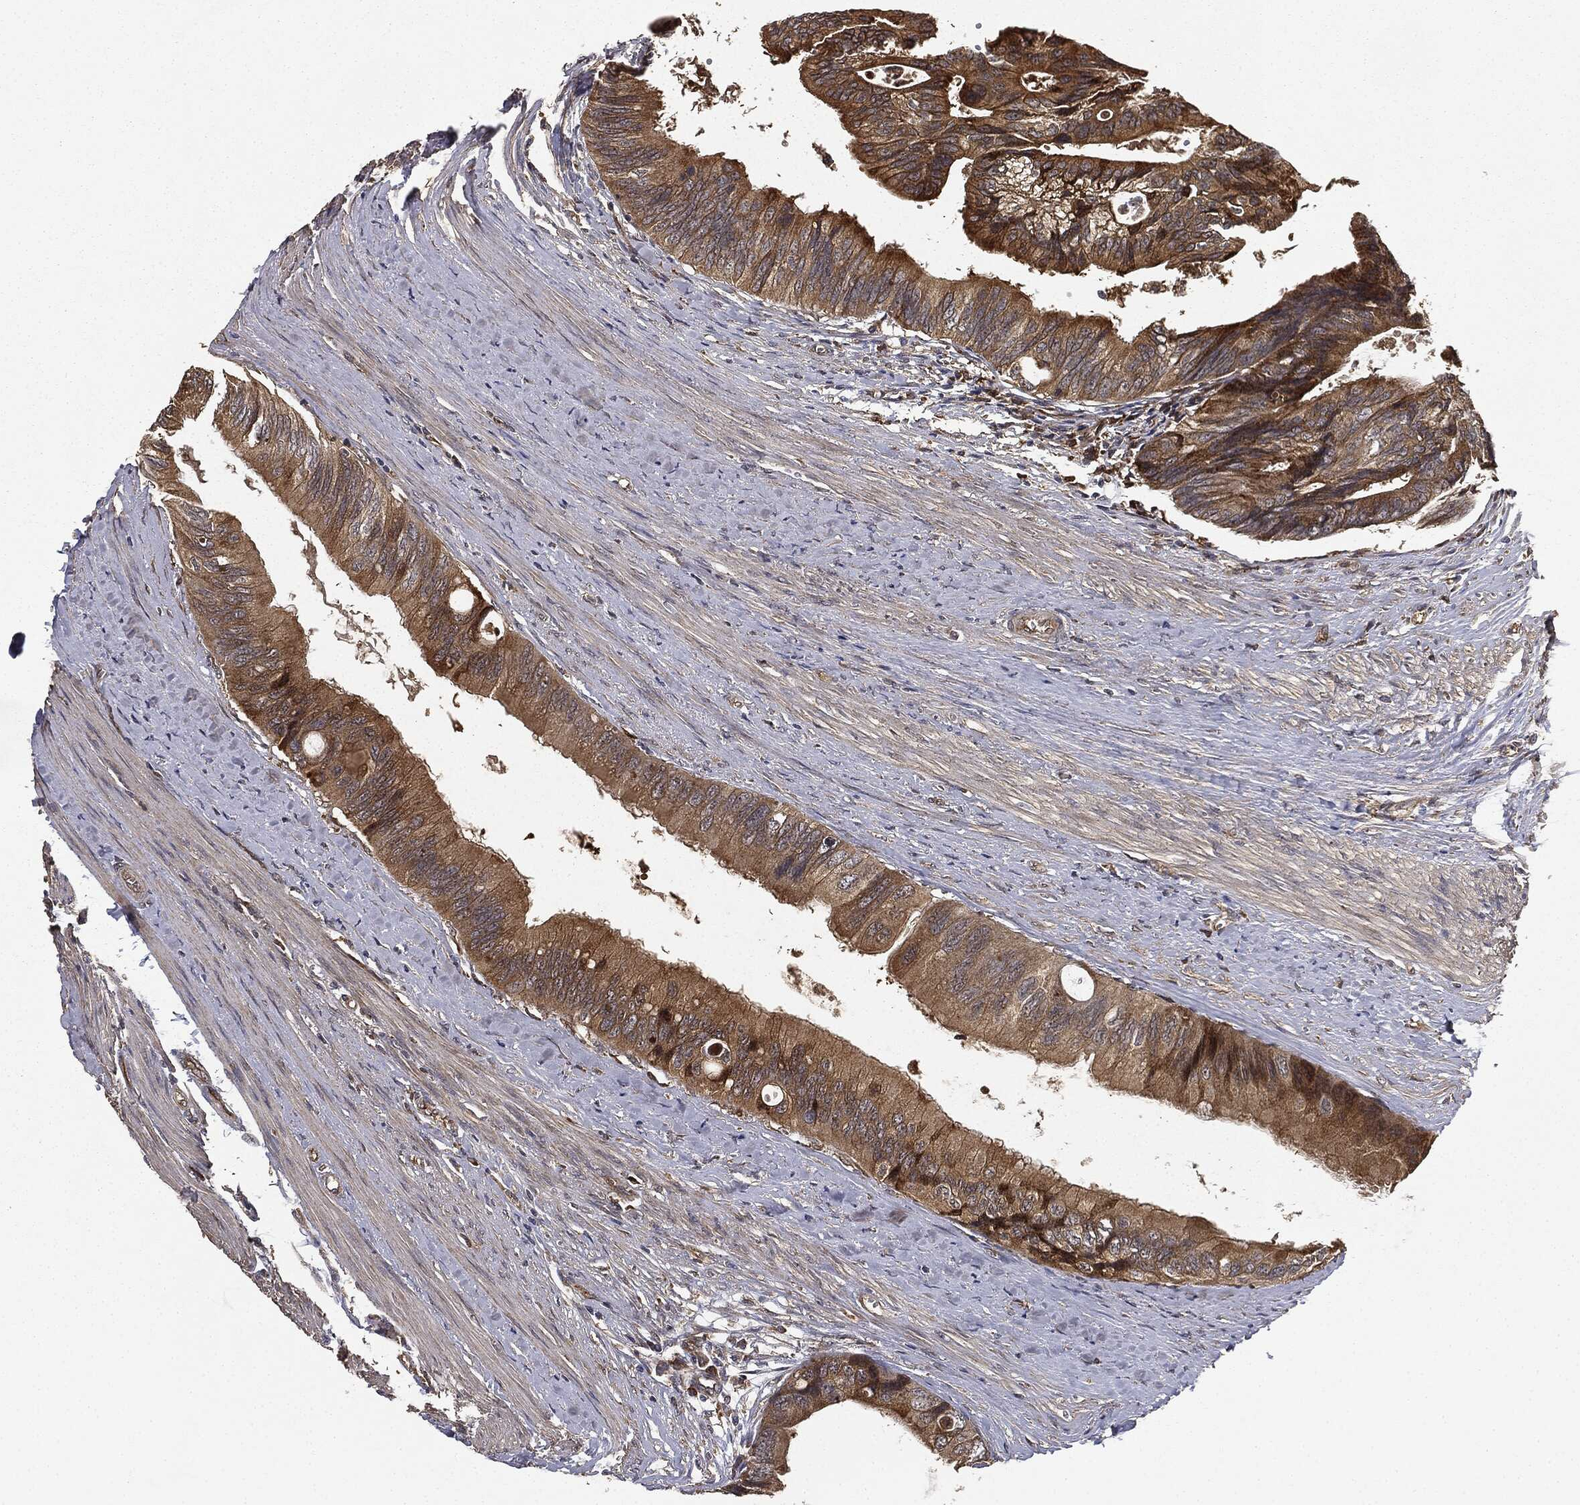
{"staining": {"intensity": "strong", "quantity": ">75%", "location": "cytoplasmic/membranous"}, "tissue": "colorectal cancer", "cell_type": "Tumor cells", "image_type": "cancer", "snomed": [{"axis": "morphology", "description": "Normal tissue, NOS"}, {"axis": "morphology", "description": "Adenocarcinoma, NOS"}, {"axis": "topography", "description": "Colon"}], "caption": "Protein expression analysis of human colorectal cancer (adenocarcinoma) reveals strong cytoplasmic/membranous positivity in about >75% of tumor cells.", "gene": "MIER2", "patient": {"sex": "male", "age": 65}}